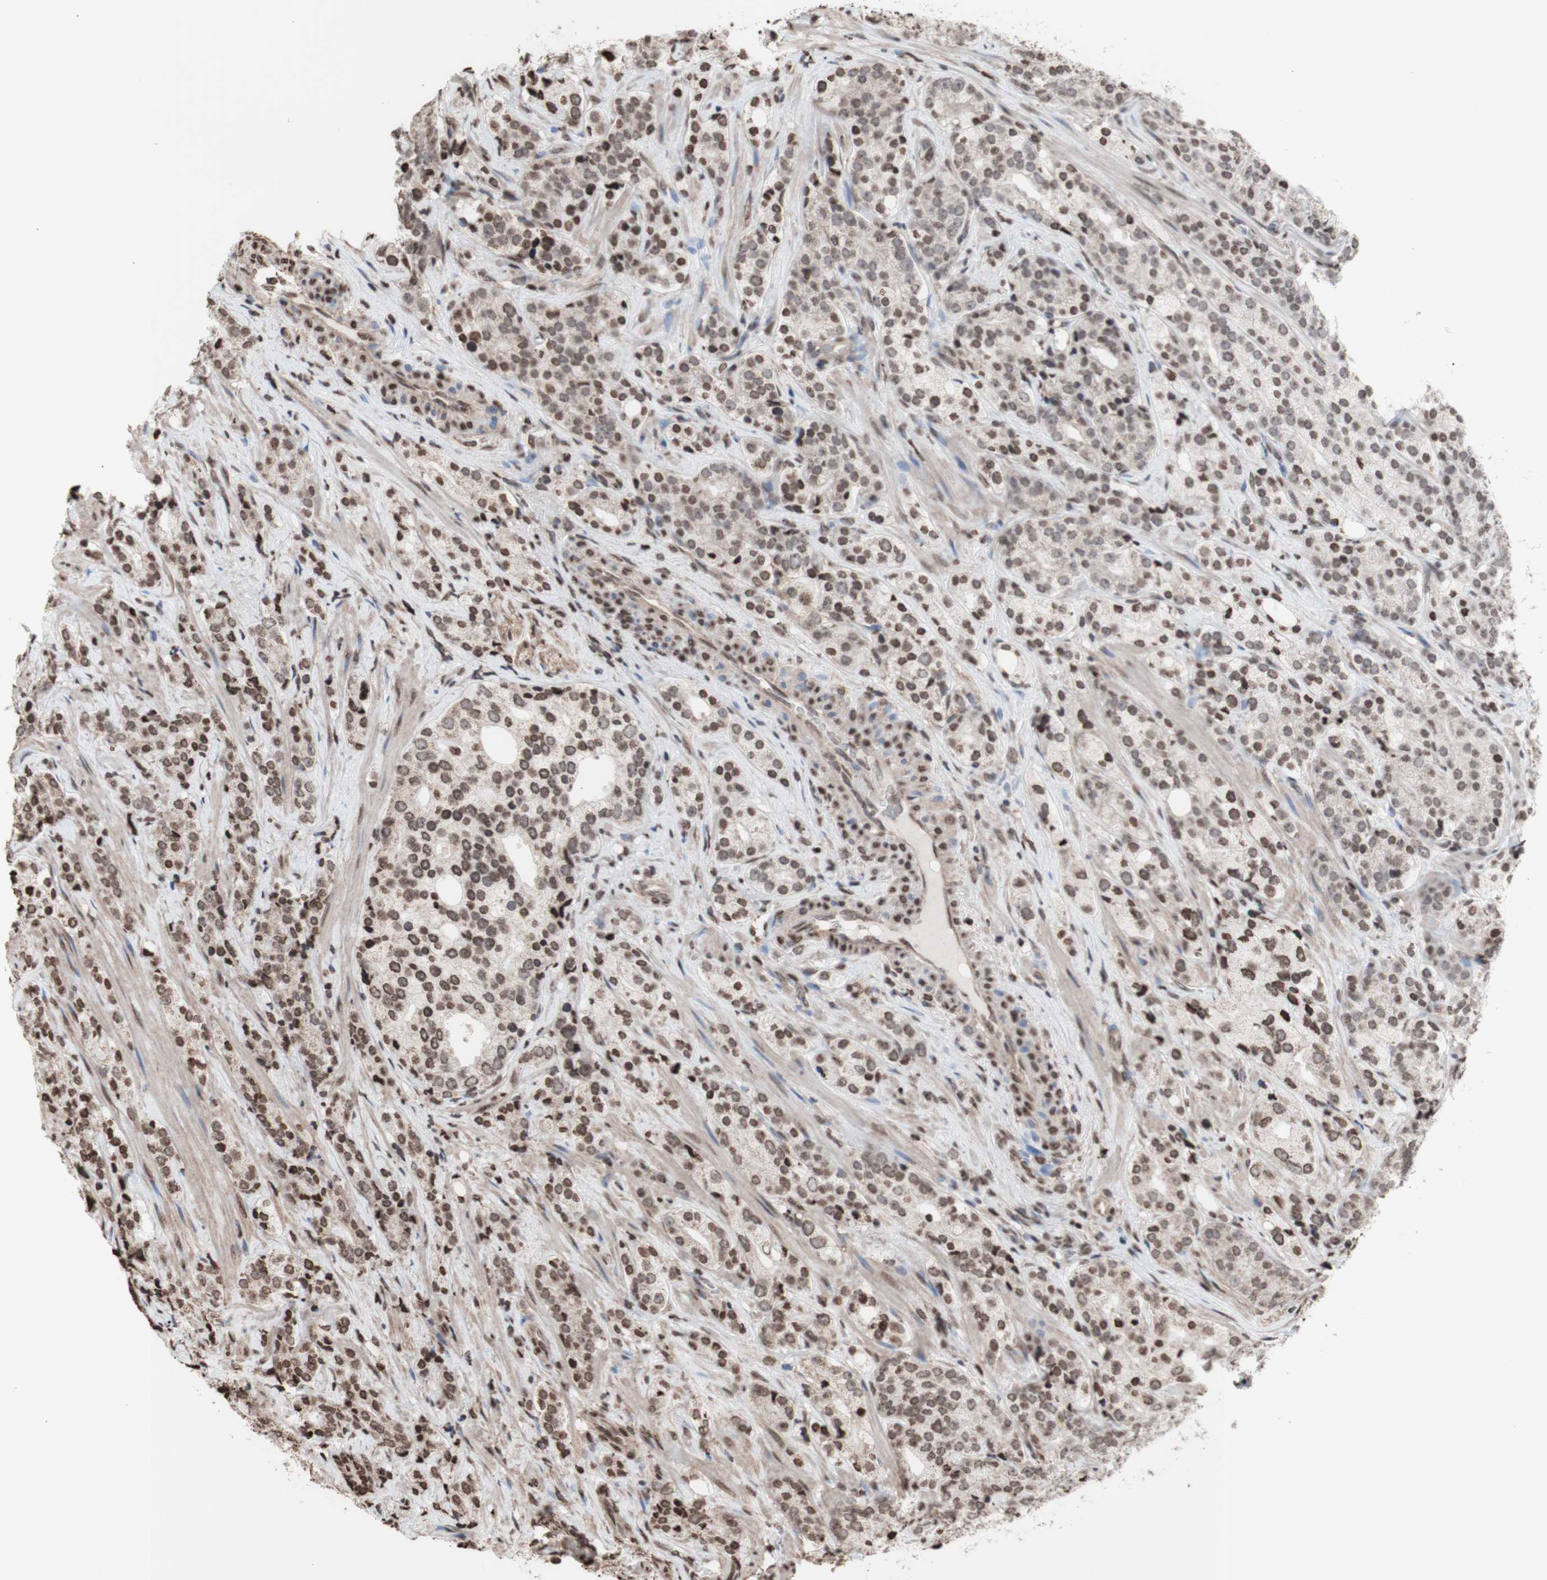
{"staining": {"intensity": "moderate", "quantity": ">75%", "location": "nuclear"}, "tissue": "prostate cancer", "cell_type": "Tumor cells", "image_type": "cancer", "snomed": [{"axis": "morphology", "description": "Adenocarcinoma, High grade"}, {"axis": "topography", "description": "Prostate"}], "caption": "Prostate high-grade adenocarcinoma stained for a protein exhibits moderate nuclear positivity in tumor cells.", "gene": "SNAI2", "patient": {"sex": "male", "age": 71}}